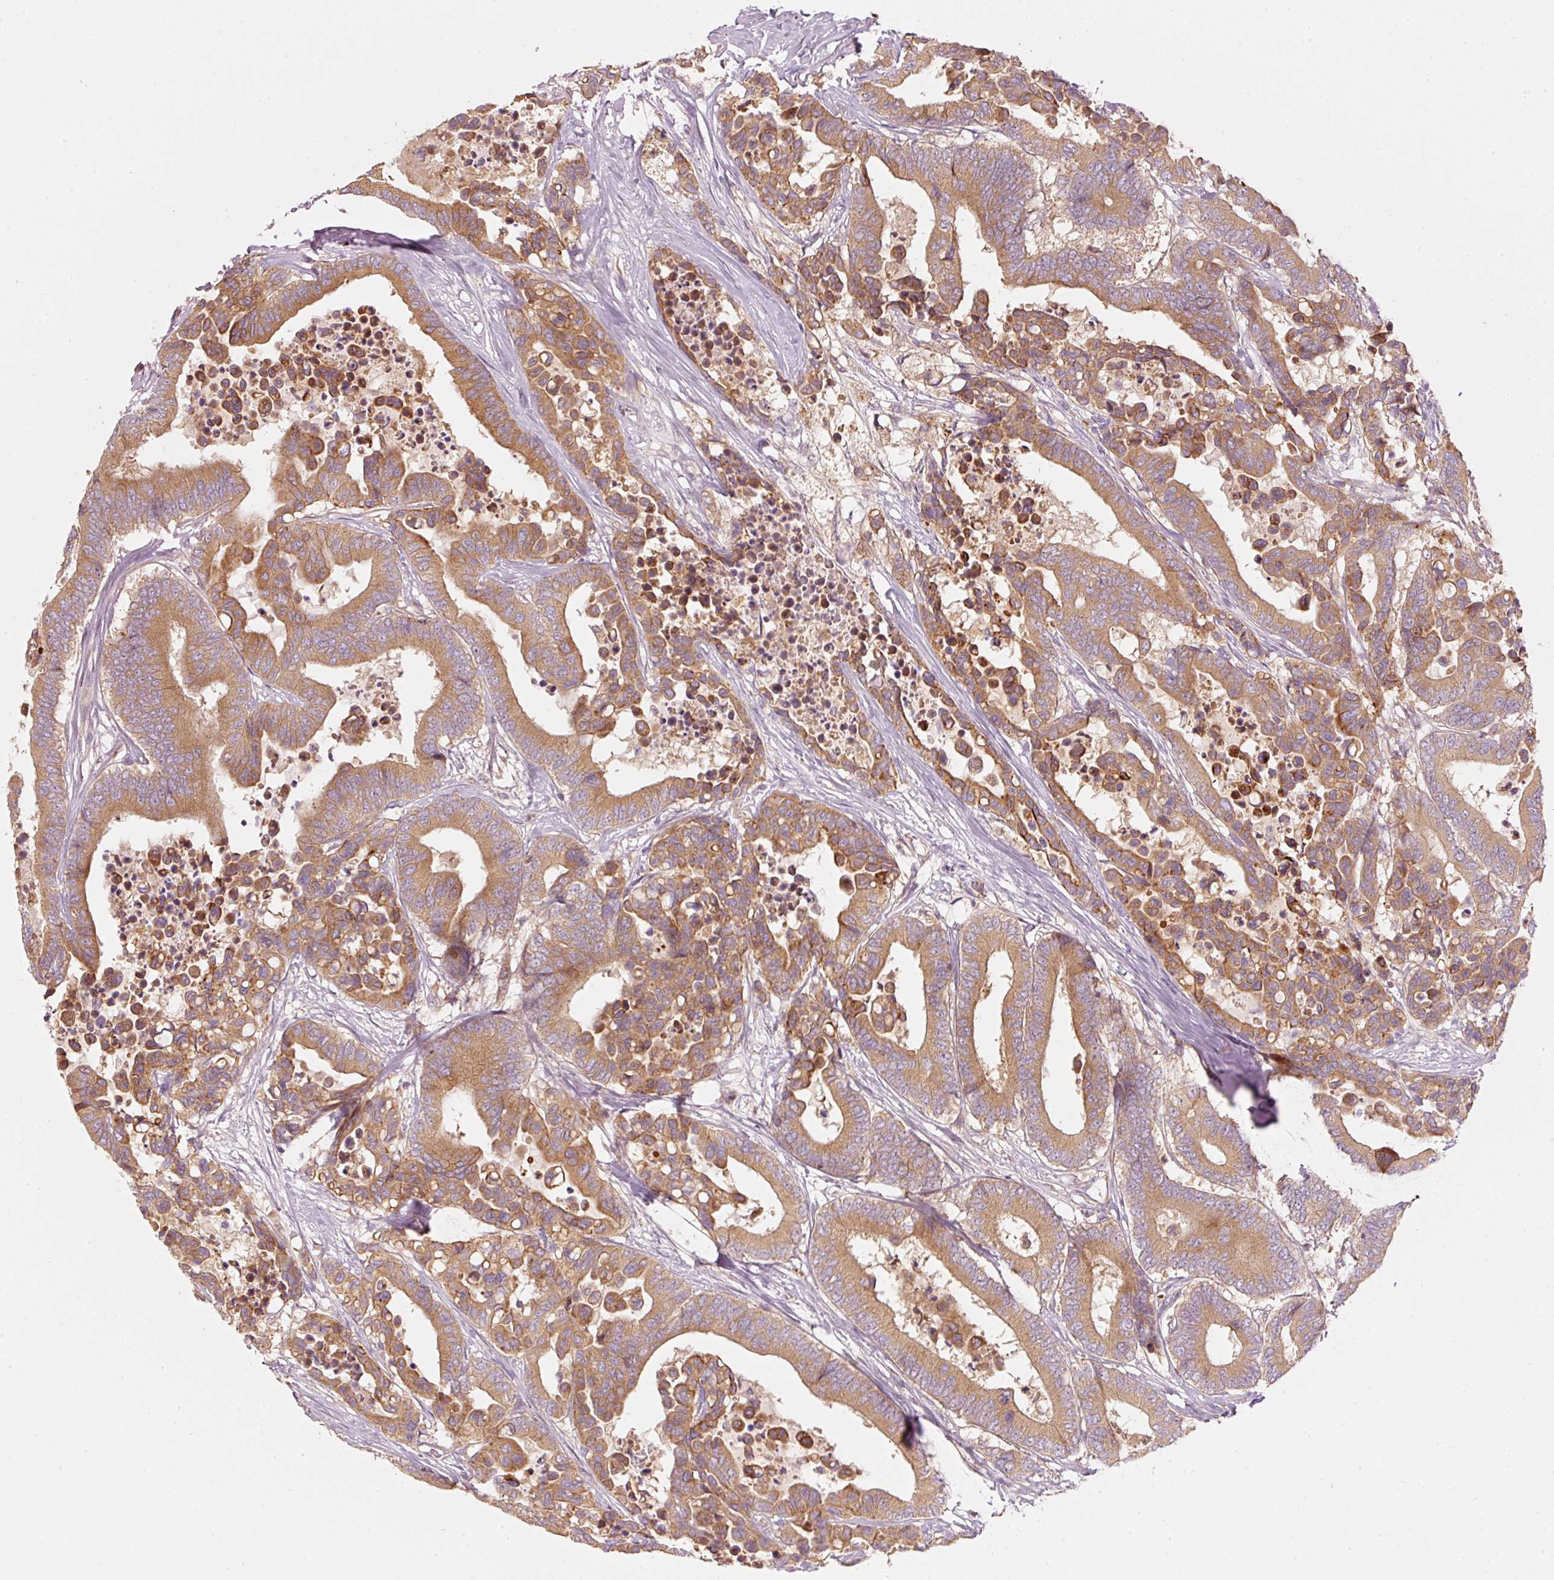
{"staining": {"intensity": "moderate", "quantity": ">75%", "location": "cytoplasmic/membranous"}, "tissue": "colorectal cancer", "cell_type": "Tumor cells", "image_type": "cancer", "snomed": [{"axis": "morphology", "description": "Normal tissue, NOS"}, {"axis": "morphology", "description": "Adenocarcinoma, NOS"}, {"axis": "topography", "description": "Colon"}], "caption": "A photomicrograph of adenocarcinoma (colorectal) stained for a protein displays moderate cytoplasmic/membranous brown staining in tumor cells. Immunohistochemistry stains the protein of interest in brown and the nuclei are stained blue.", "gene": "MAP10", "patient": {"sex": "male", "age": 82}}